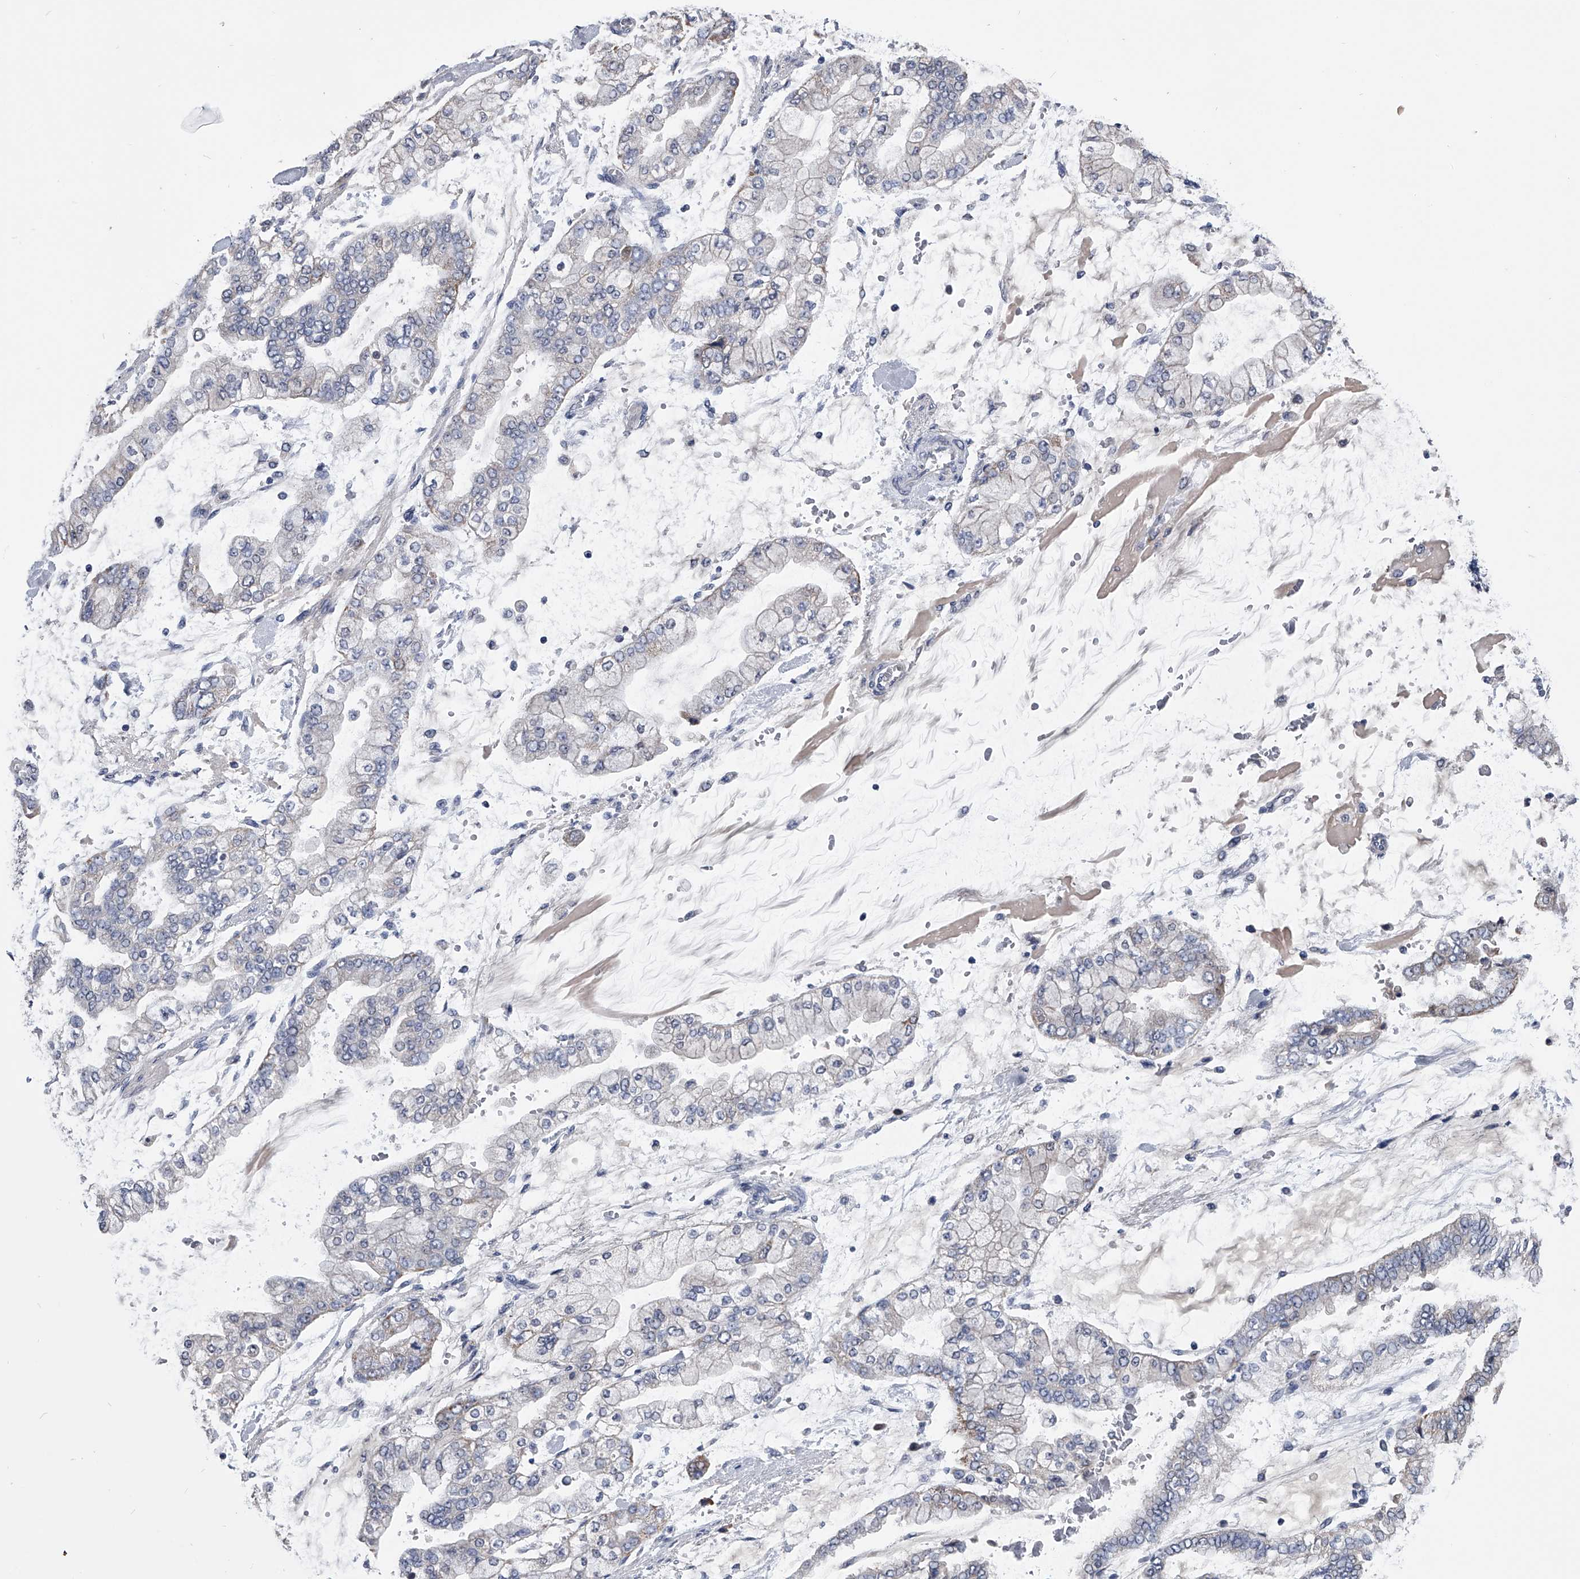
{"staining": {"intensity": "weak", "quantity": "<25%", "location": "cytoplasmic/membranous"}, "tissue": "stomach cancer", "cell_type": "Tumor cells", "image_type": "cancer", "snomed": [{"axis": "morphology", "description": "Normal tissue, NOS"}, {"axis": "morphology", "description": "Adenocarcinoma, NOS"}, {"axis": "topography", "description": "Stomach, upper"}, {"axis": "topography", "description": "Stomach"}], "caption": "A high-resolution image shows IHC staining of adenocarcinoma (stomach), which displays no significant positivity in tumor cells.", "gene": "OAT", "patient": {"sex": "male", "age": 76}}